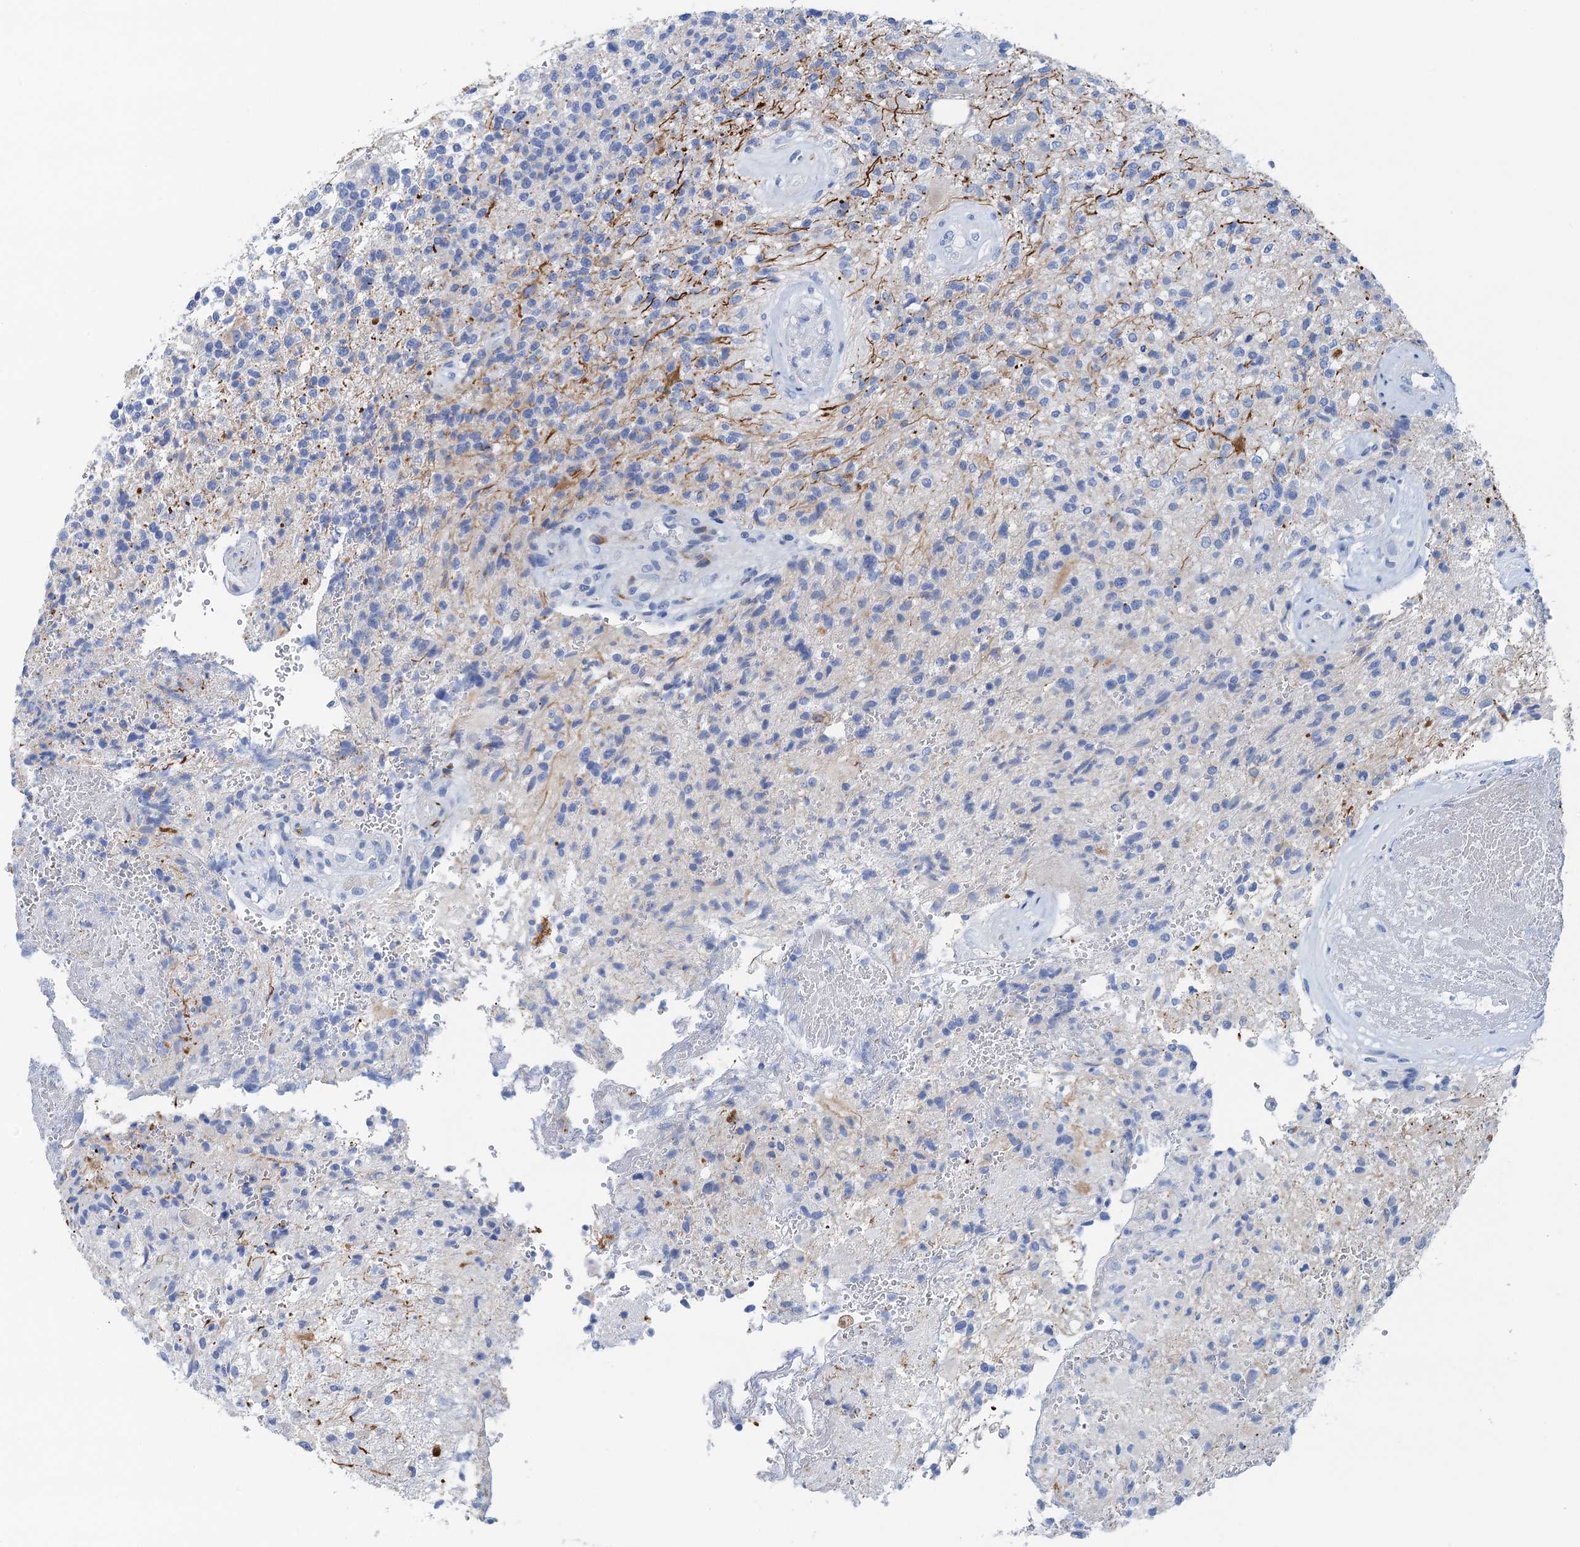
{"staining": {"intensity": "negative", "quantity": "none", "location": "none"}, "tissue": "glioma", "cell_type": "Tumor cells", "image_type": "cancer", "snomed": [{"axis": "morphology", "description": "Glioma, malignant, High grade"}, {"axis": "topography", "description": "Brain"}], "caption": "Glioma stained for a protein using immunohistochemistry (IHC) reveals no expression tumor cells.", "gene": "NLRP10", "patient": {"sex": "male", "age": 56}}